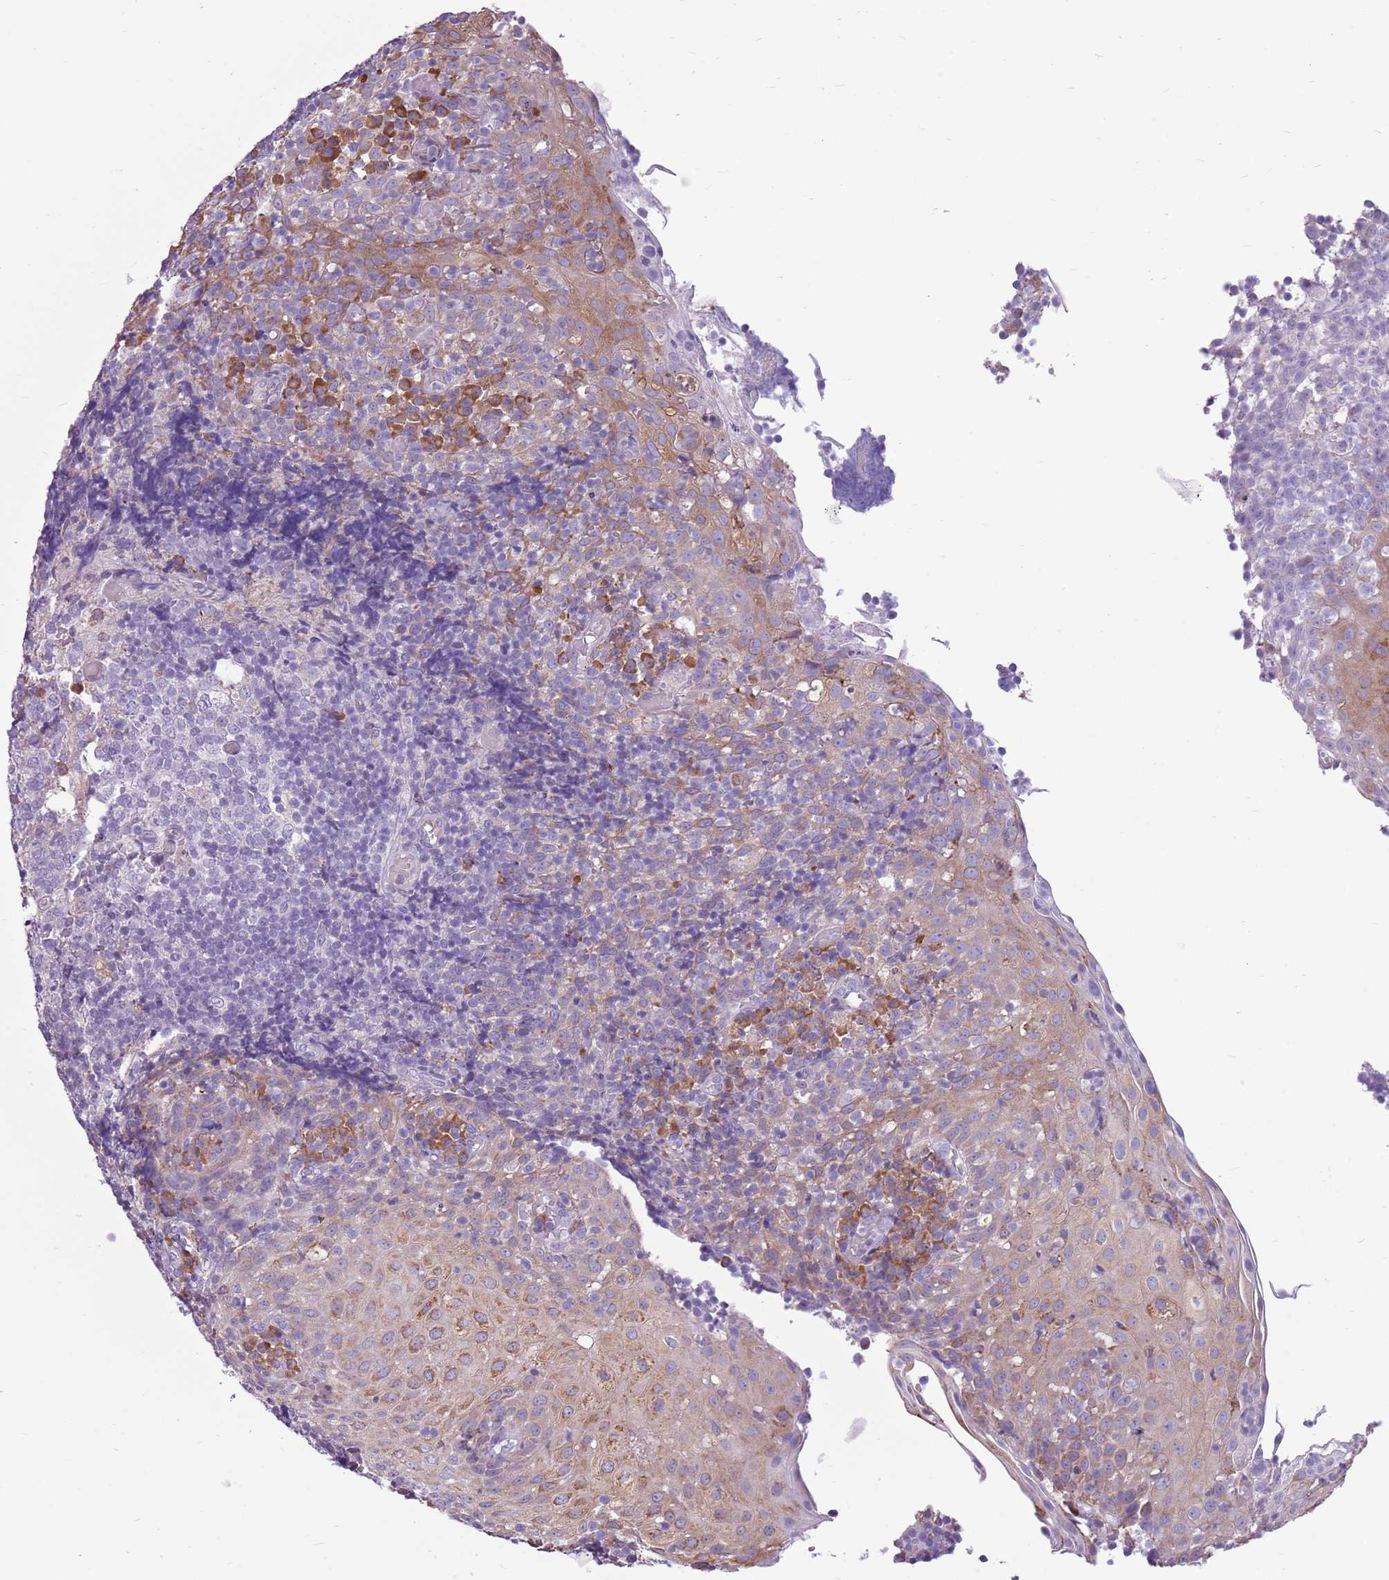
{"staining": {"intensity": "moderate", "quantity": "<25%", "location": "cytoplasmic/membranous"}, "tissue": "tonsil", "cell_type": "Germinal center cells", "image_type": "normal", "snomed": [{"axis": "morphology", "description": "Normal tissue, NOS"}, {"axis": "topography", "description": "Tonsil"}], "caption": "Moderate cytoplasmic/membranous positivity for a protein is seen in about <25% of germinal center cells of normal tonsil using IHC.", "gene": "KCTD19", "patient": {"sex": "female", "age": 19}}